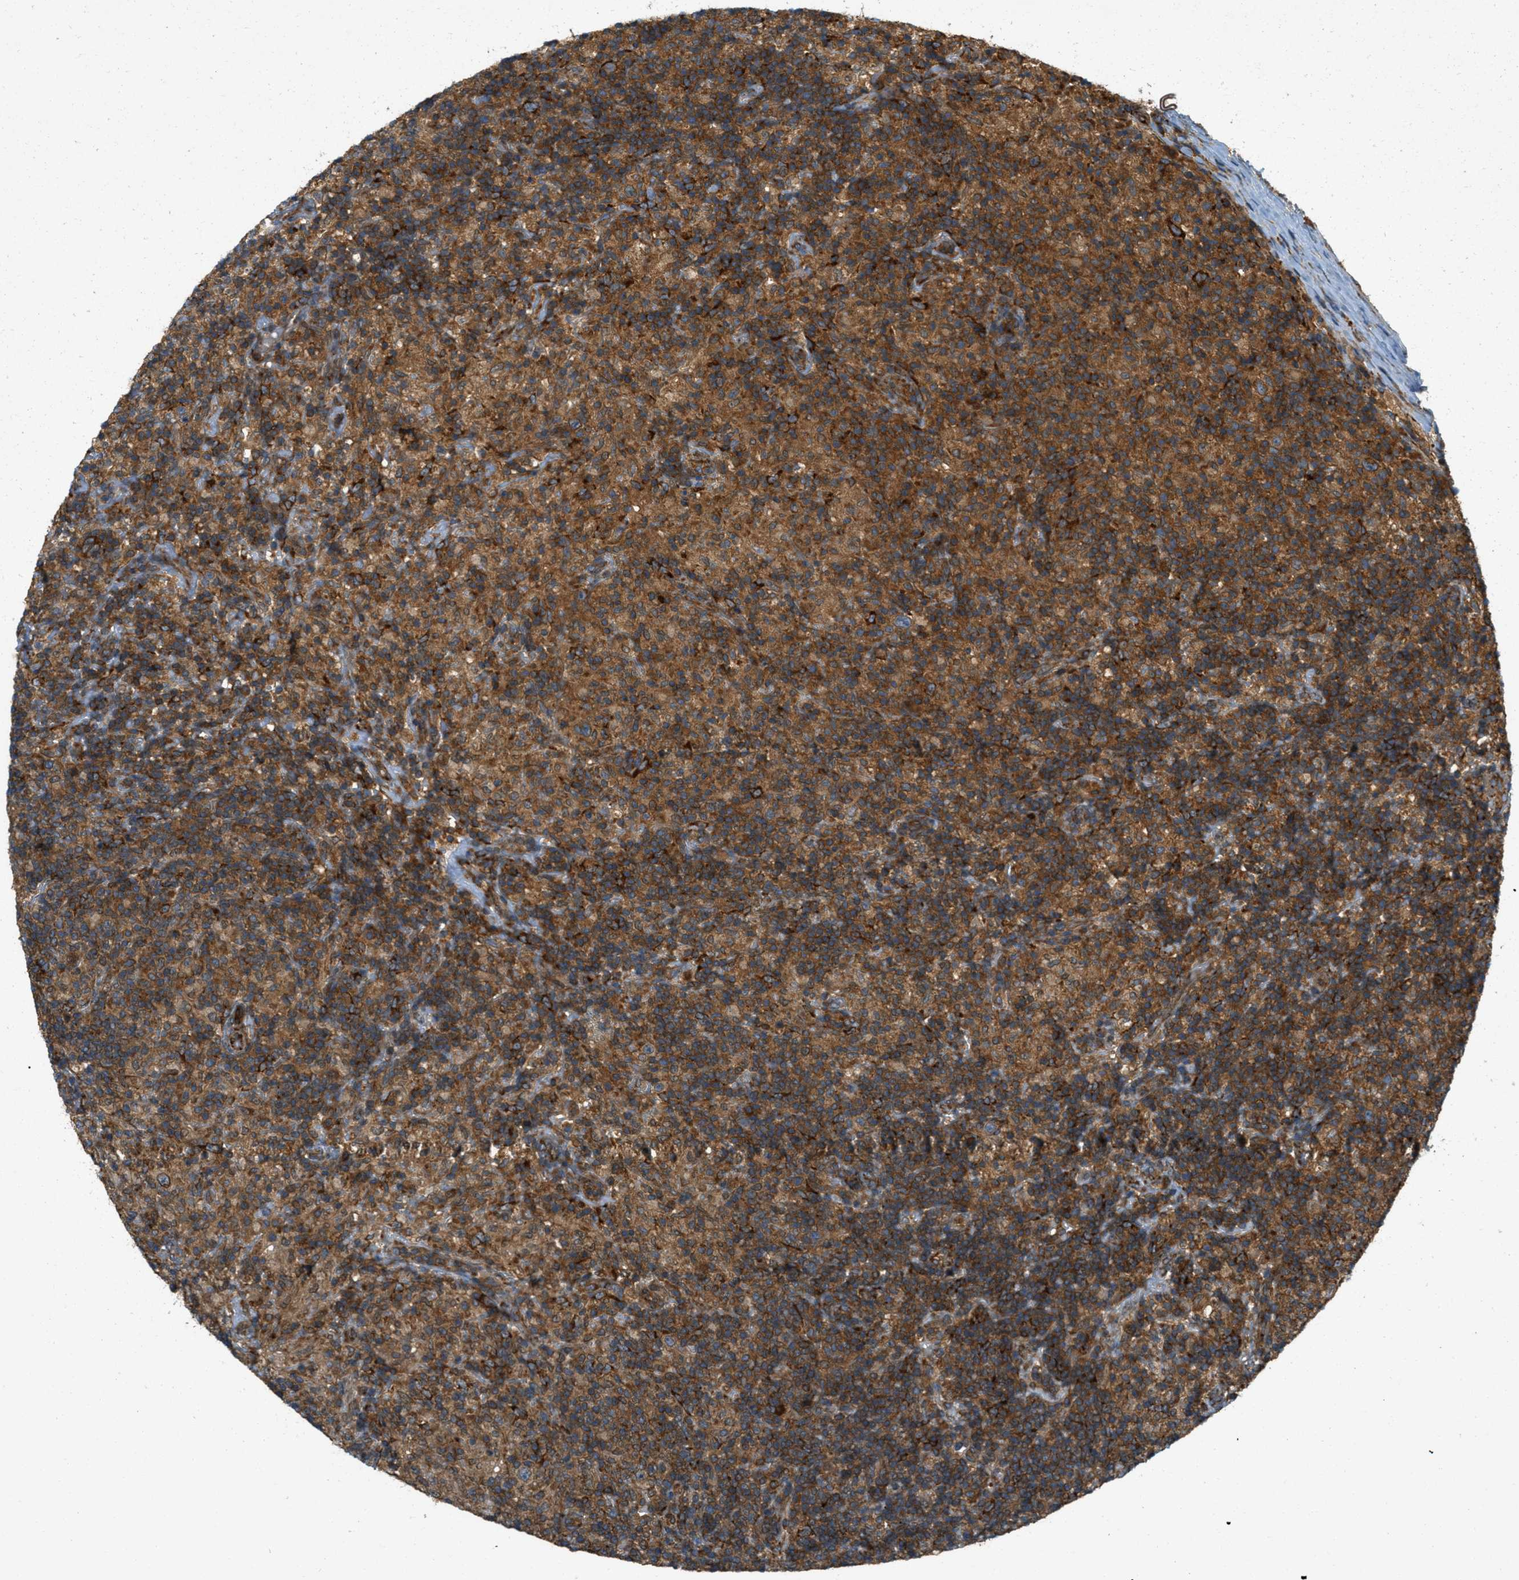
{"staining": {"intensity": "moderate", "quantity": ">75%", "location": "cytoplasmic/membranous"}, "tissue": "lymphoma", "cell_type": "Tumor cells", "image_type": "cancer", "snomed": [{"axis": "morphology", "description": "Hodgkin's disease, NOS"}, {"axis": "topography", "description": "Lymph node"}], "caption": "Hodgkin's disease stained for a protein demonstrates moderate cytoplasmic/membranous positivity in tumor cells. Nuclei are stained in blue.", "gene": "PCDH18", "patient": {"sex": "male", "age": 70}}